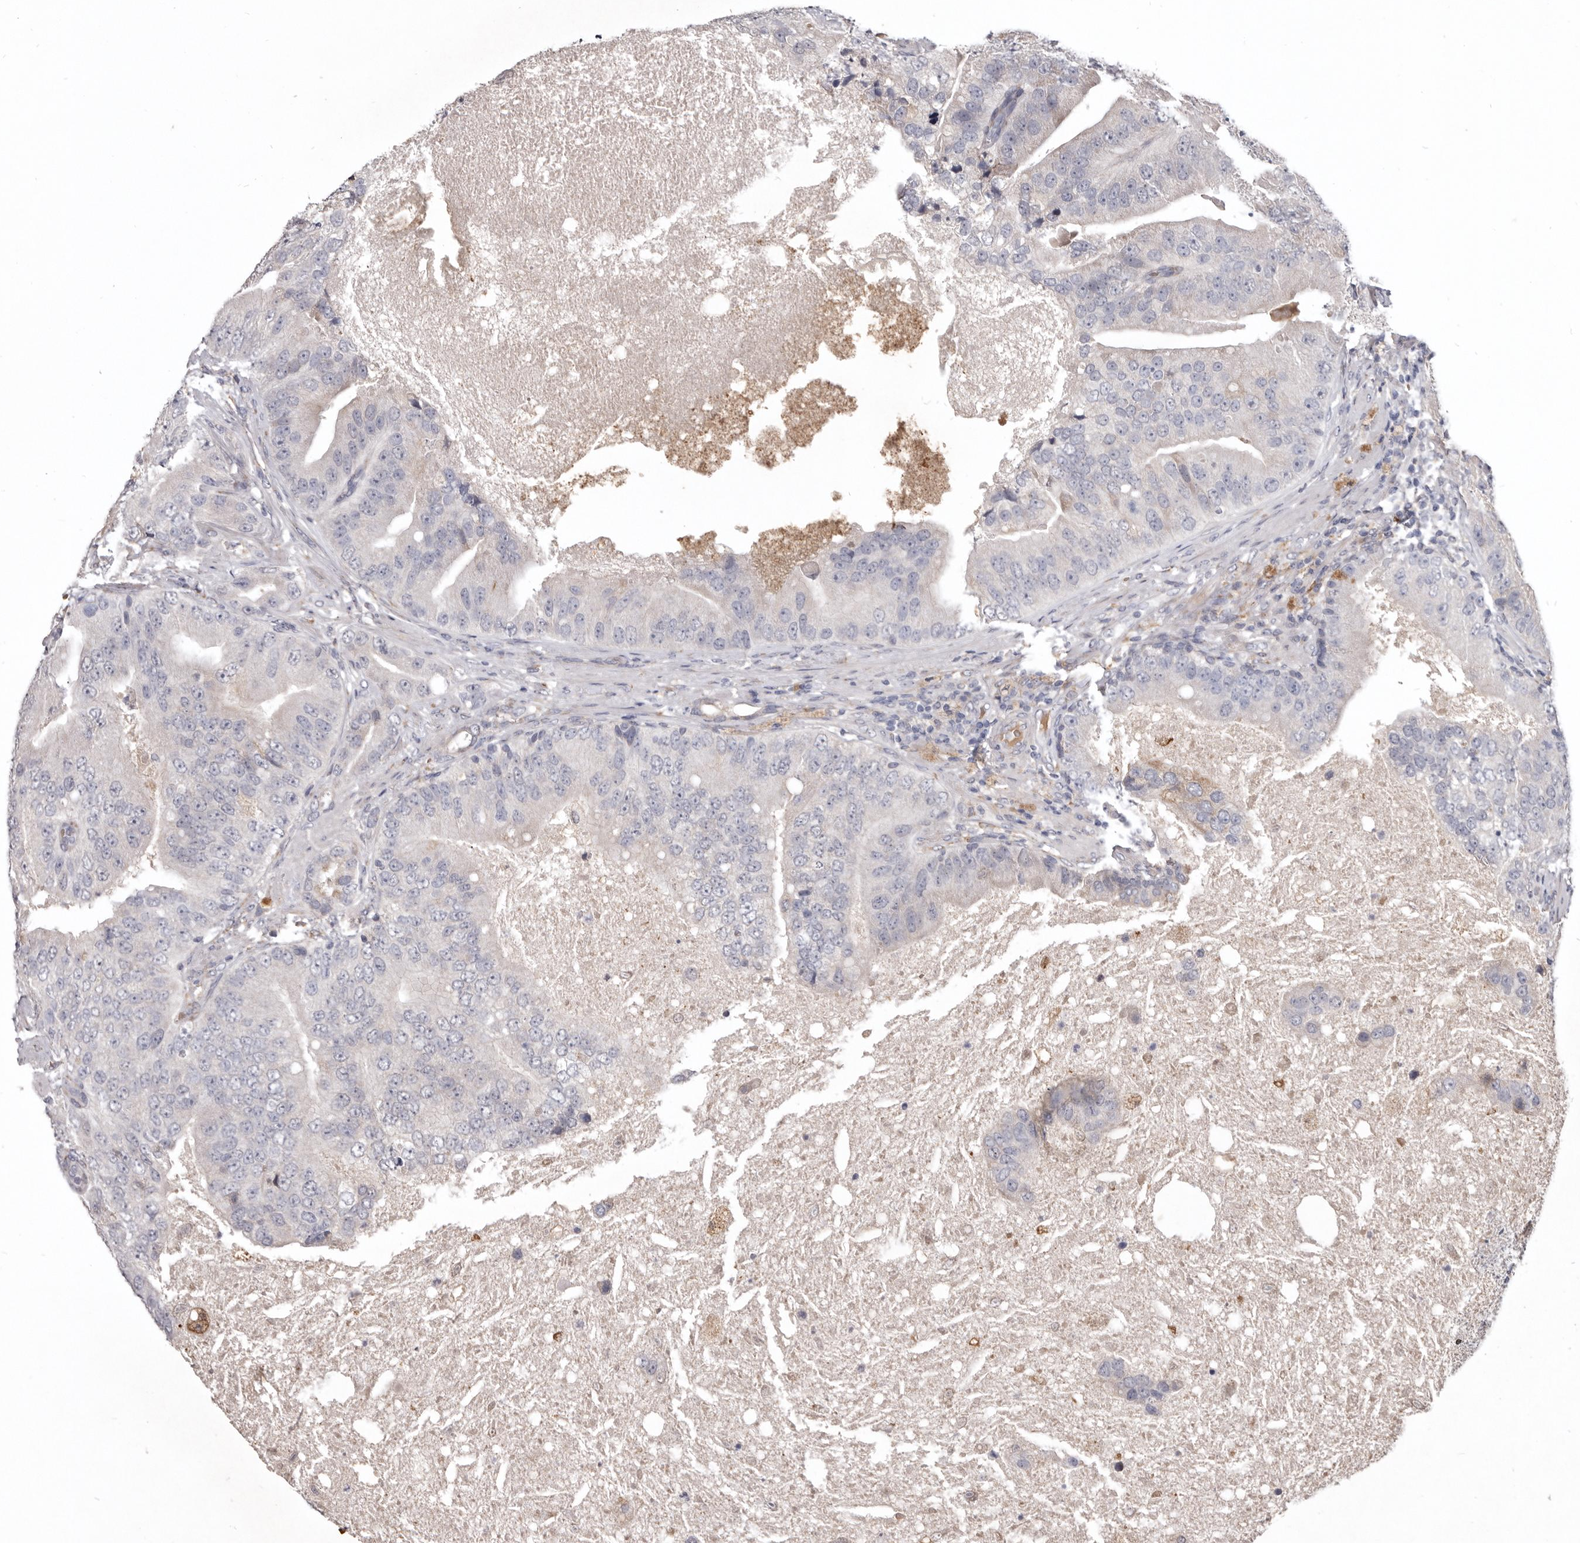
{"staining": {"intensity": "strong", "quantity": "<25%", "location": "cytoplasmic/membranous"}, "tissue": "prostate cancer", "cell_type": "Tumor cells", "image_type": "cancer", "snomed": [{"axis": "morphology", "description": "Adenocarcinoma, High grade"}, {"axis": "topography", "description": "Prostate"}], "caption": "Immunohistochemistry (IHC) (DAB) staining of human adenocarcinoma (high-grade) (prostate) displays strong cytoplasmic/membranous protein positivity in approximately <25% of tumor cells.", "gene": "NENF", "patient": {"sex": "male", "age": 70}}